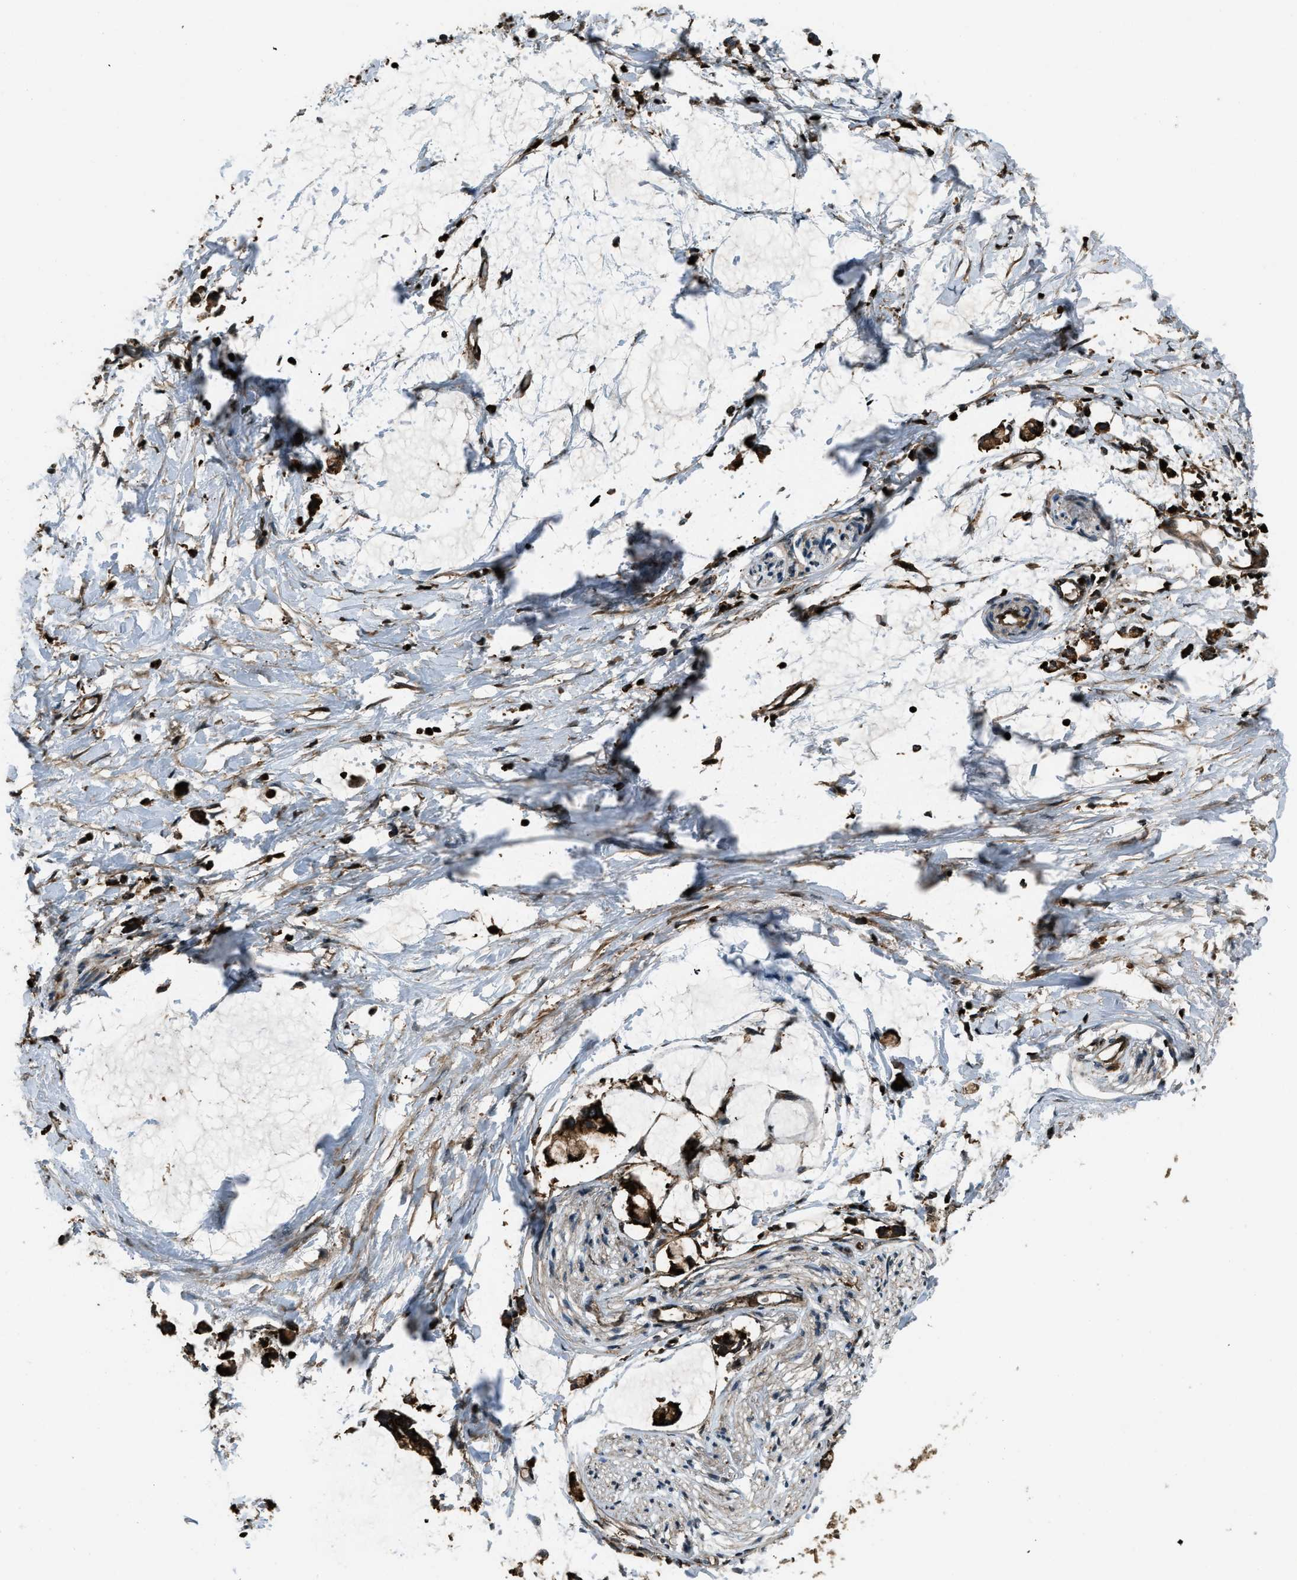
{"staining": {"intensity": "strong", "quantity": ">75%", "location": "cytoplasmic/membranous"}, "tissue": "soft tissue", "cell_type": "Chondrocytes", "image_type": "normal", "snomed": [{"axis": "morphology", "description": "Normal tissue, NOS"}, {"axis": "morphology", "description": "Adenocarcinoma, NOS"}, {"axis": "topography", "description": "Colon"}, {"axis": "topography", "description": "Peripheral nerve tissue"}], "caption": "Unremarkable soft tissue displays strong cytoplasmic/membranous staining in approximately >75% of chondrocytes (brown staining indicates protein expression, while blue staining denotes nuclei)..", "gene": "SNX30", "patient": {"sex": "male", "age": 14}}